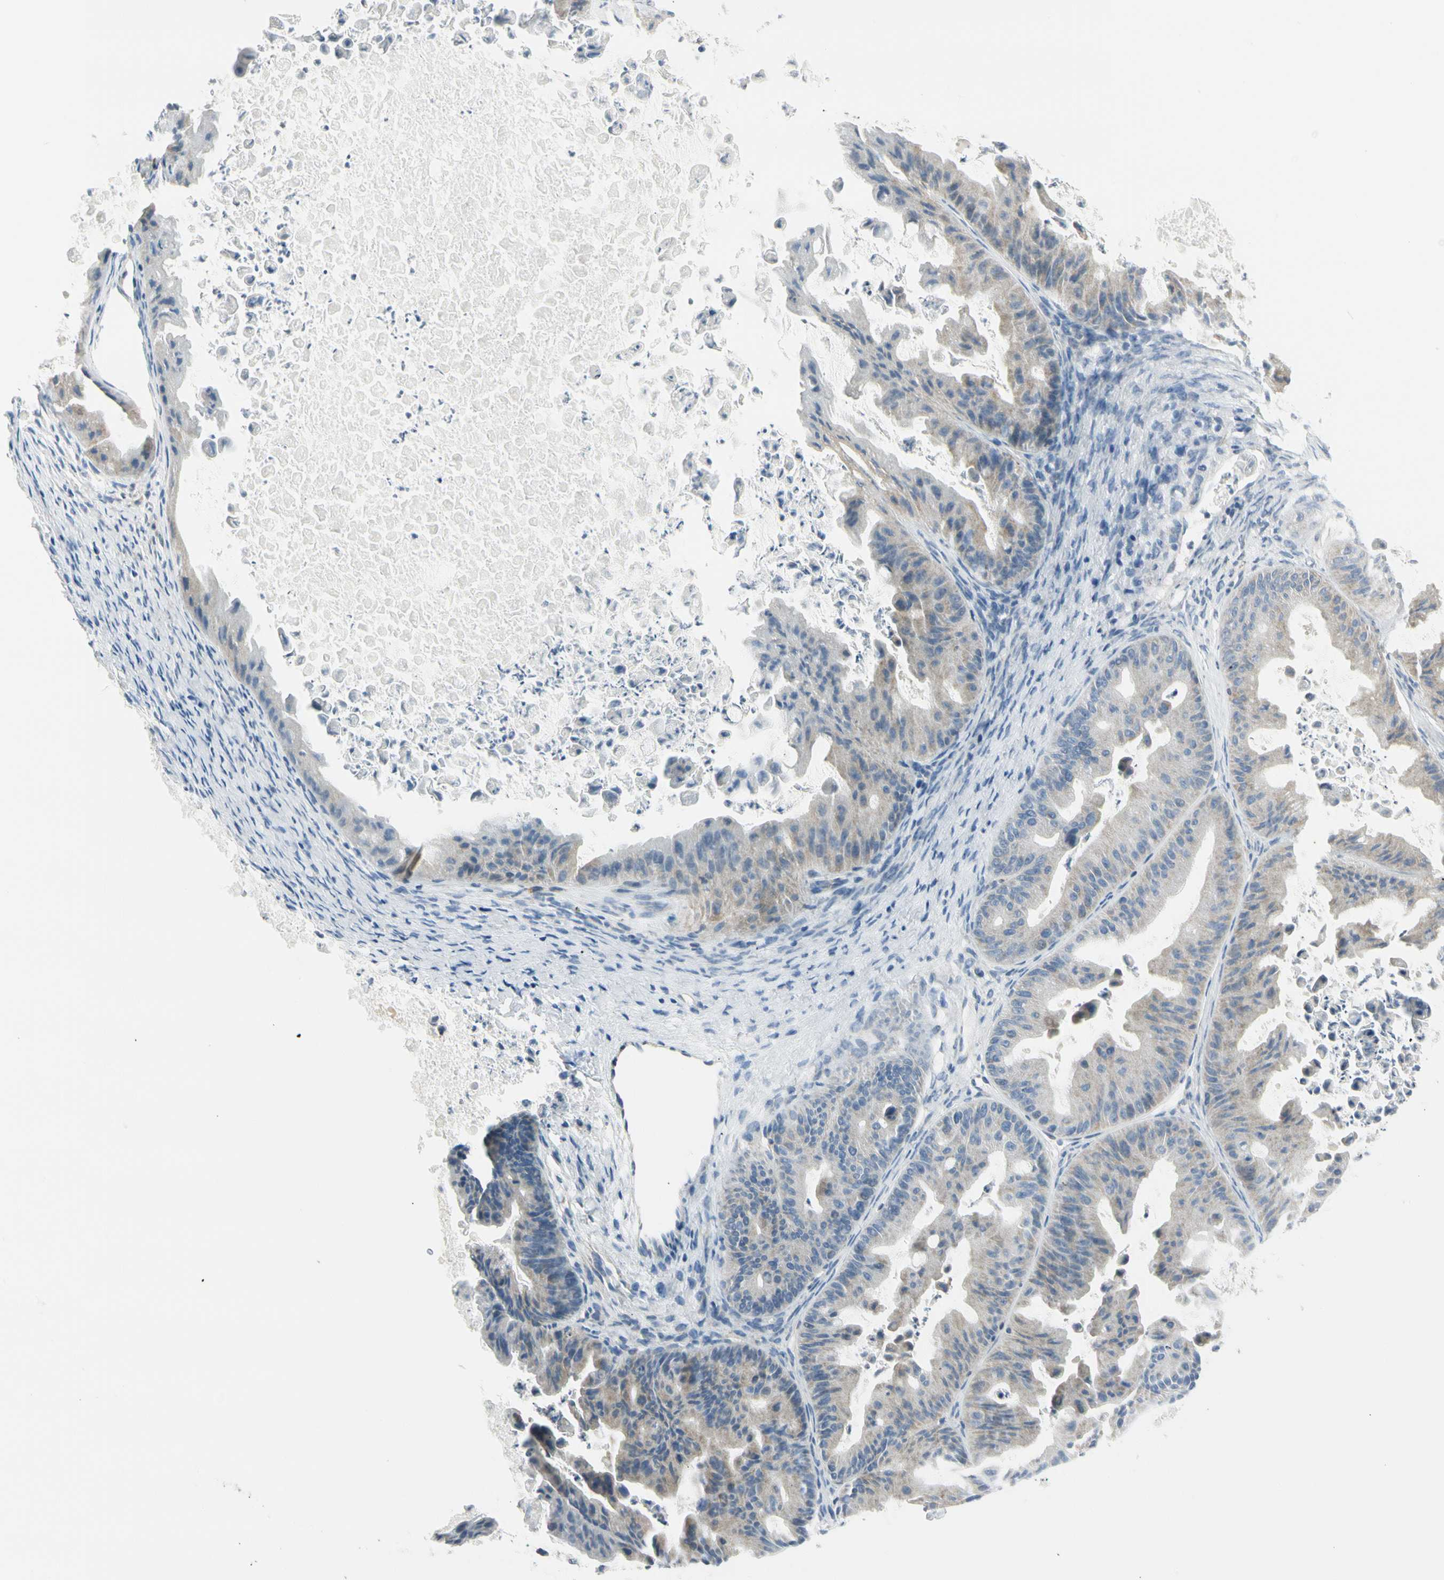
{"staining": {"intensity": "weak", "quantity": "<25%", "location": "cytoplasmic/membranous"}, "tissue": "ovarian cancer", "cell_type": "Tumor cells", "image_type": "cancer", "snomed": [{"axis": "morphology", "description": "Cystadenocarcinoma, mucinous, NOS"}, {"axis": "topography", "description": "Ovary"}], "caption": "A micrograph of human mucinous cystadenocarcinoma (ovarian) is negative for staining in tumor cells. The staining is performed using DAB brown chromogen with nuclei counter-stained in using hematoxylin.", "gene": "TNFSF11", "patient": {"sex": "female", "age": 37}}